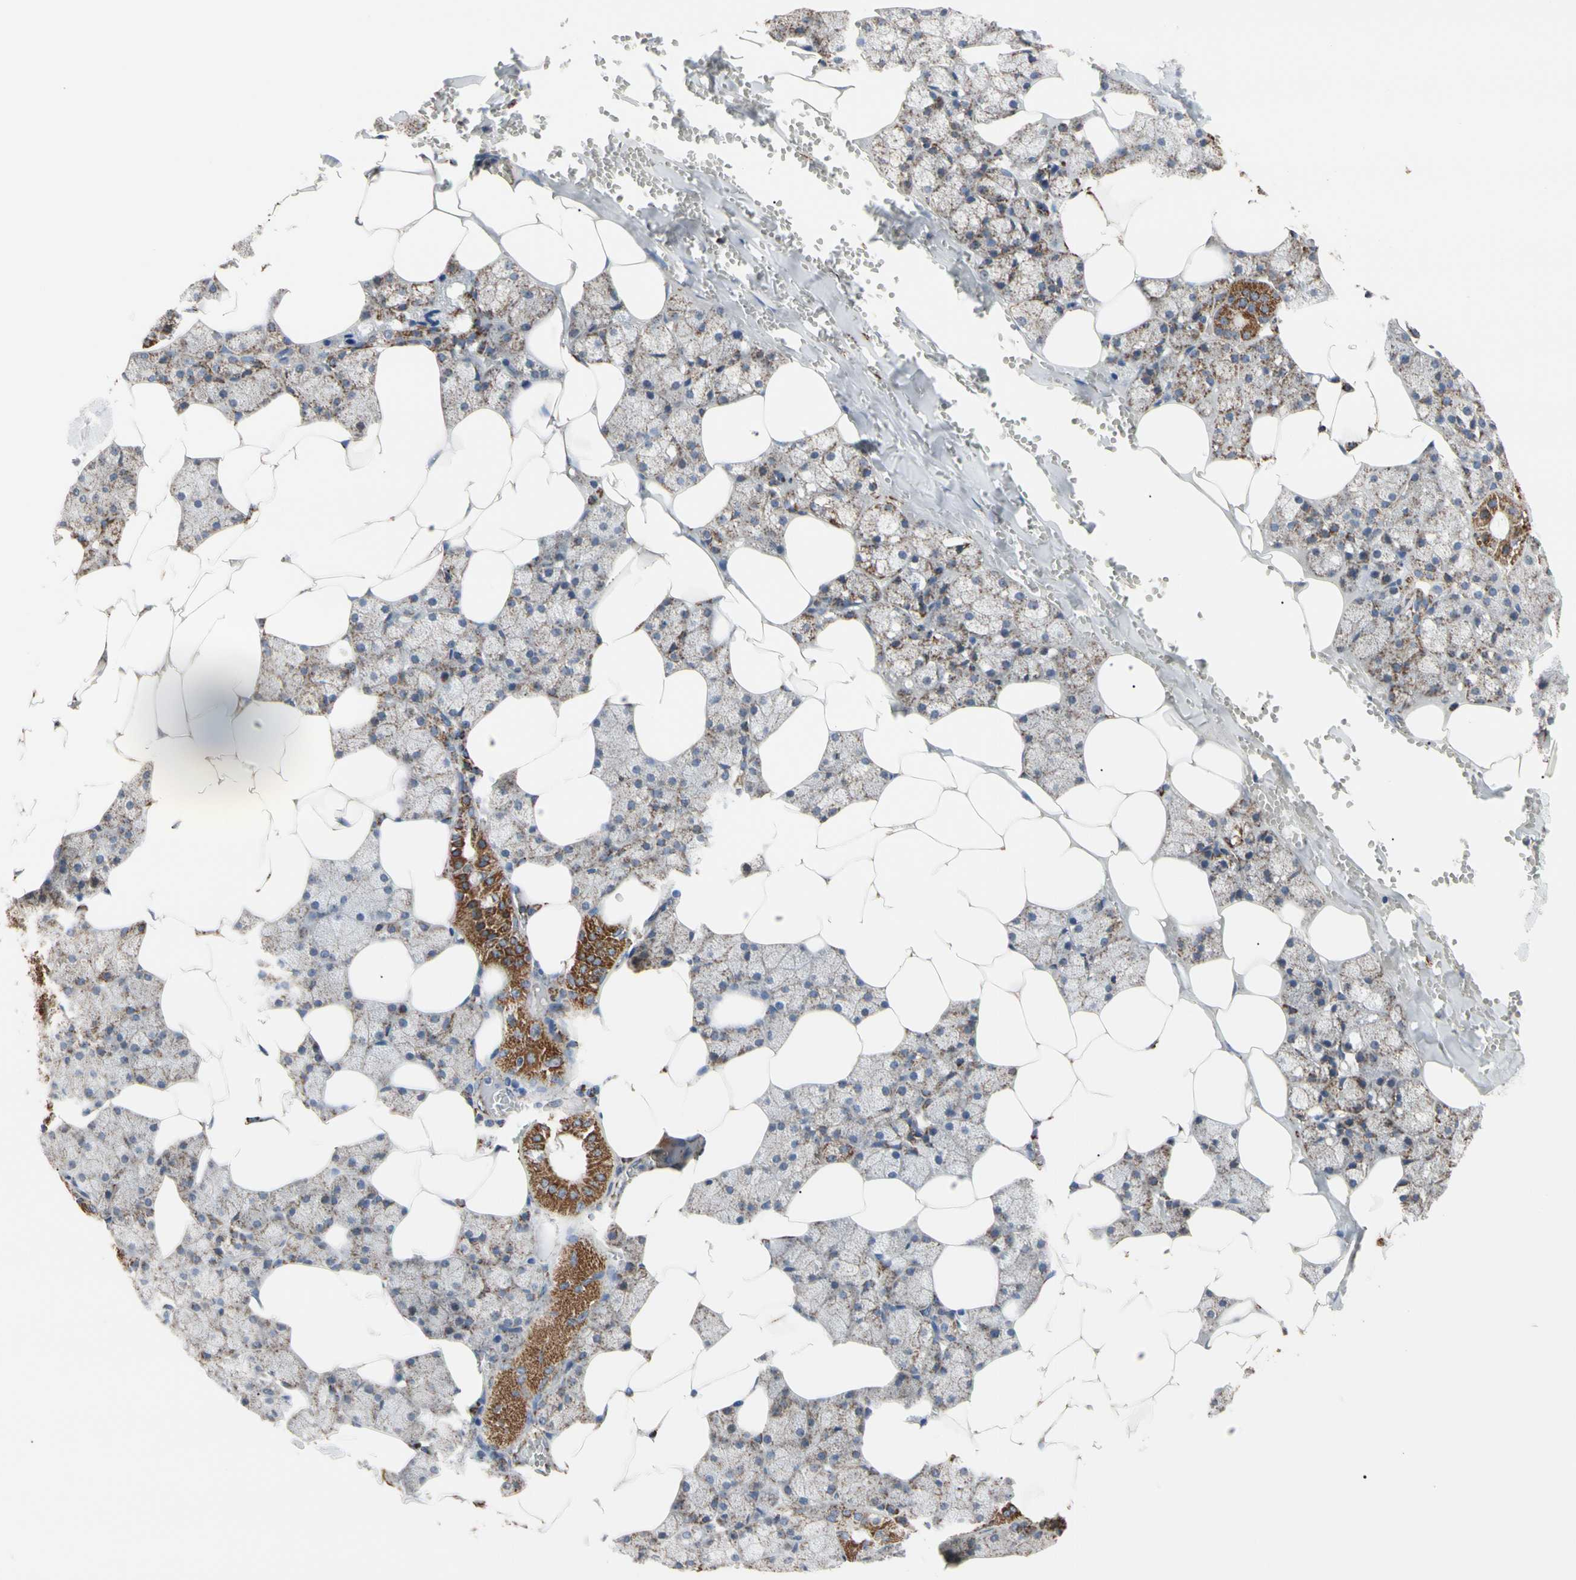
{"staining": {"intensity": "strong", "quantity": "25%-75%", "location": "cytoplasmic/membranous"}, "tissue": "salivary gland", "cell_type": "Glandular cells", "image_type": "normal", "snomed": [{"axis": "morphology", "description": "Normal tissue, NOS"}, {"axis": "topography", "description": "Salivary gland"}], "caption": "This image reveals immunohistochemistry (IHC) staining of benign human salivary gland, with high strong cytoplasmic/membranous expression in about 25%-75% of glandular cells.", "gene": "FAM110B", "patient": {"sex": "male", "age": 62}}